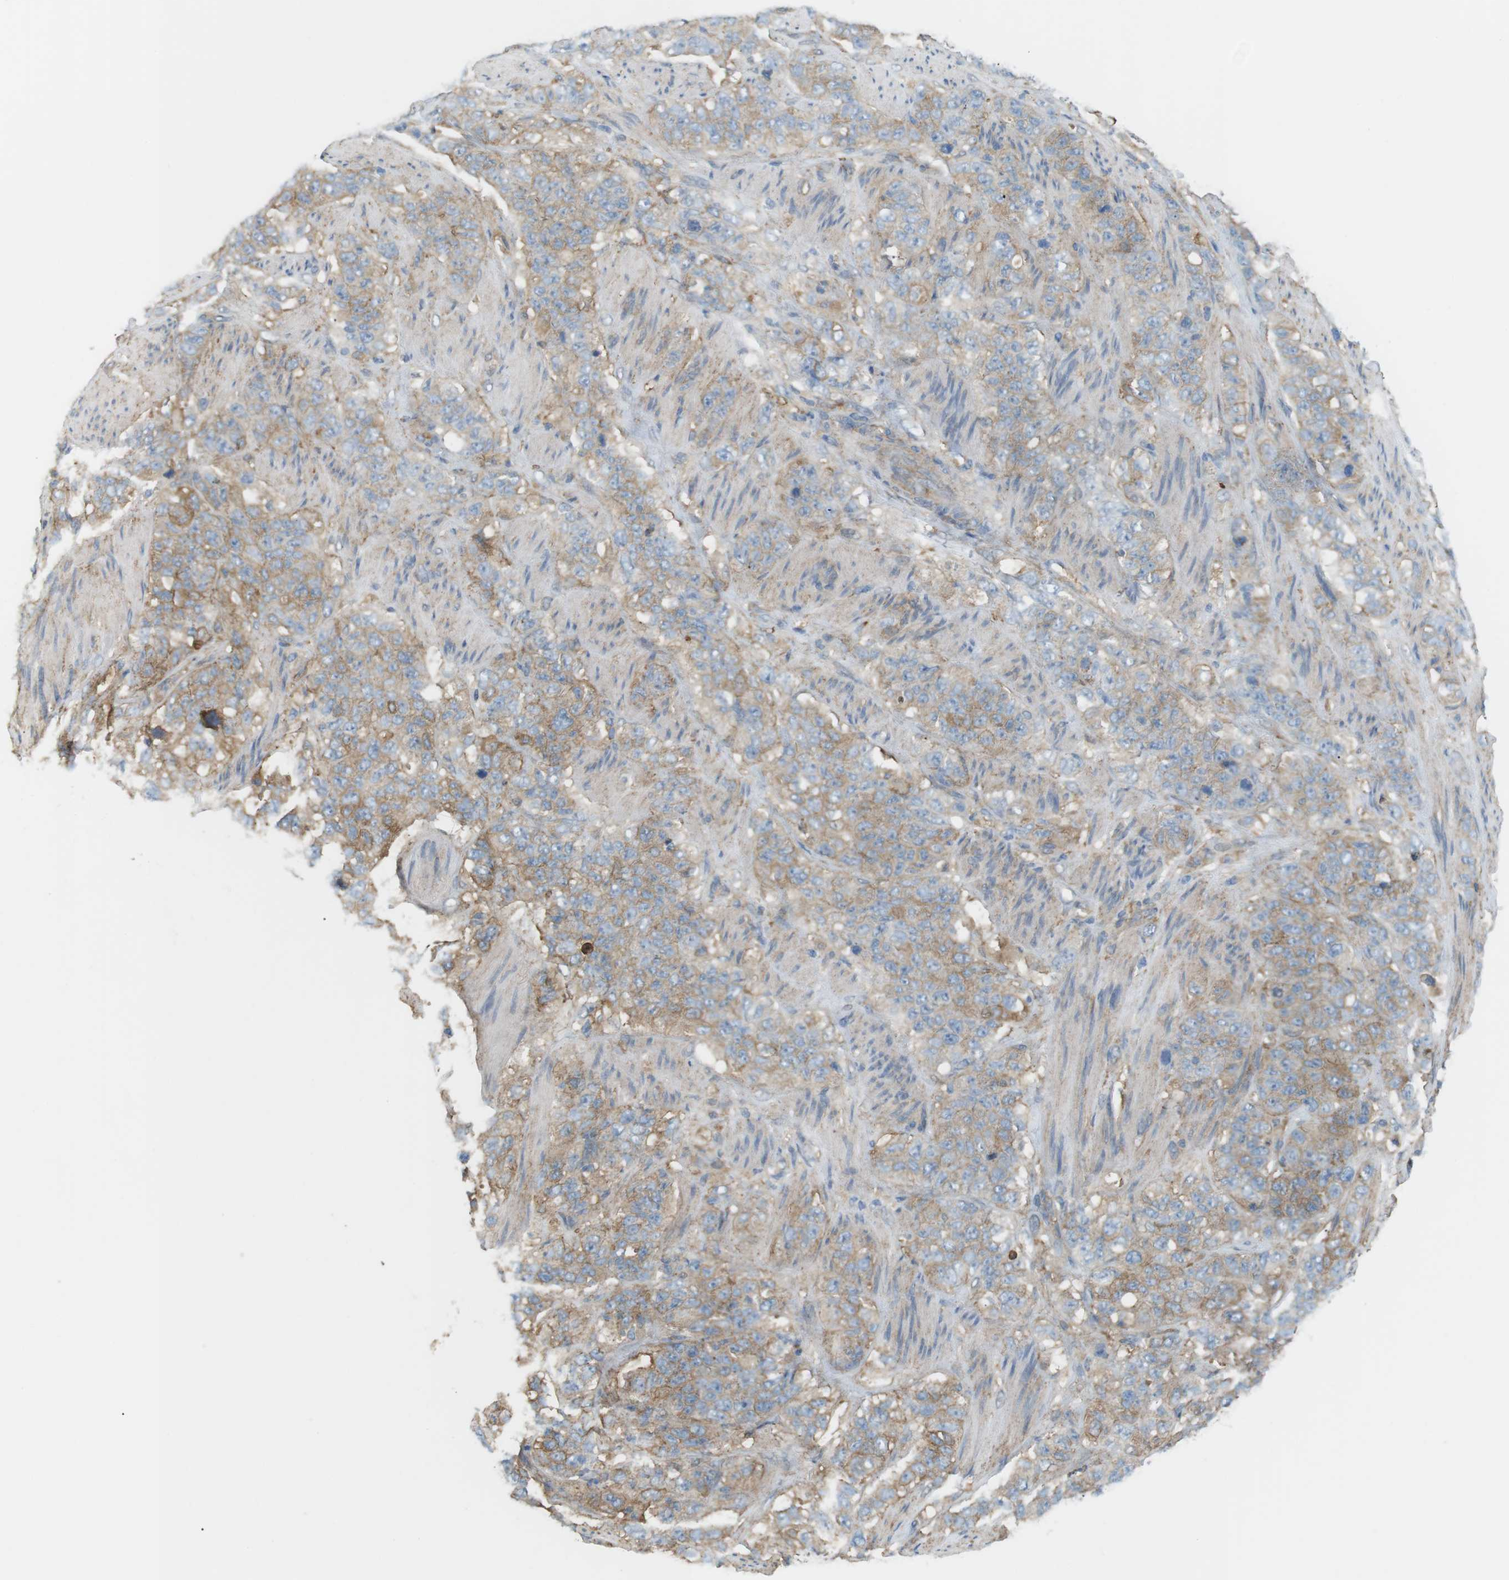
{"staining": {"intensity": "weak", "quantity": ">75%", "location": "cytoplasmic/membranous"}, "tissue": "stomach cancer", "cell_type": "Tumor cells", "image_type": "cancer", "snomed": [{"axis": "morphology", "description": "Adenocarcinoma, NOS"}, {"axis": "topography", "description": "Stomach"}], "caption": "Stomach cancer (adenocarcinoma) stained with immunohistochemistry (IHC) displays weak cytoplasmic/membranous positivity in about >75% of tumor cells.", "gene": "PEPD", "patient": {"sex": "male", "age": 48}}